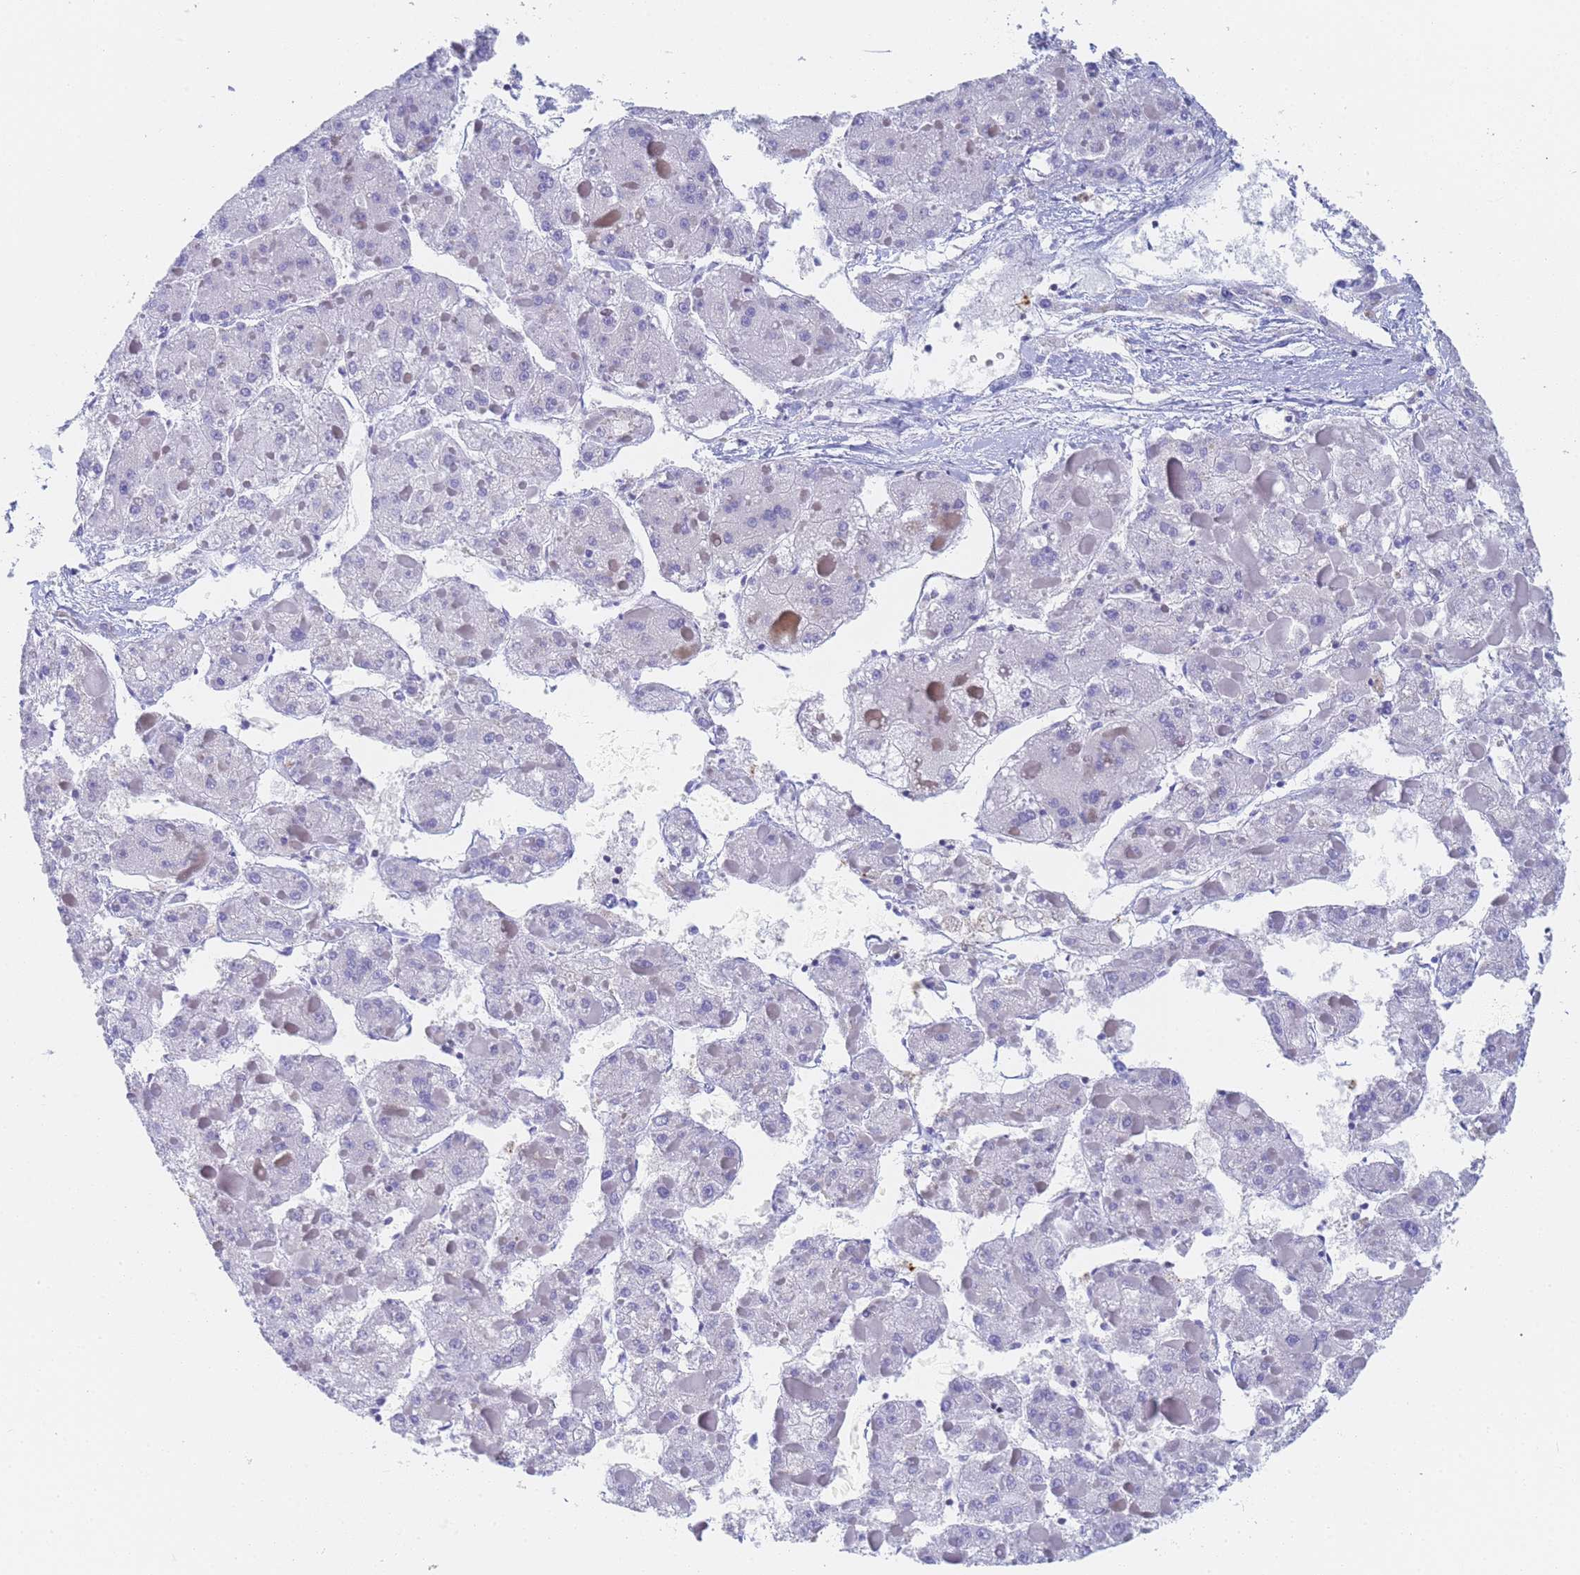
{"staining": {"intensity": "negative", "quantity": "none", "location": "none"}, "tissue": "liver cancer", "cell_type": "Tumor cells", "image_type": "cancer", "snomed": [{"axis": "morphology", "description": "Carcinoma, Hepatocellular, NOS"}, {"axis": "topography", "description": "Liver"}], "caption": "Immunohistochemistry micrograph of liver cancer stained for a protein (brown), which displays no staining in tumor cells. The staining is performed using DAB (3,3'-diaminobenzidine) brown chromogen with nuclei counter-stained in using hematoxylin.", "gene": "STATH", "patient": {"sex": "female", "age": 73}}